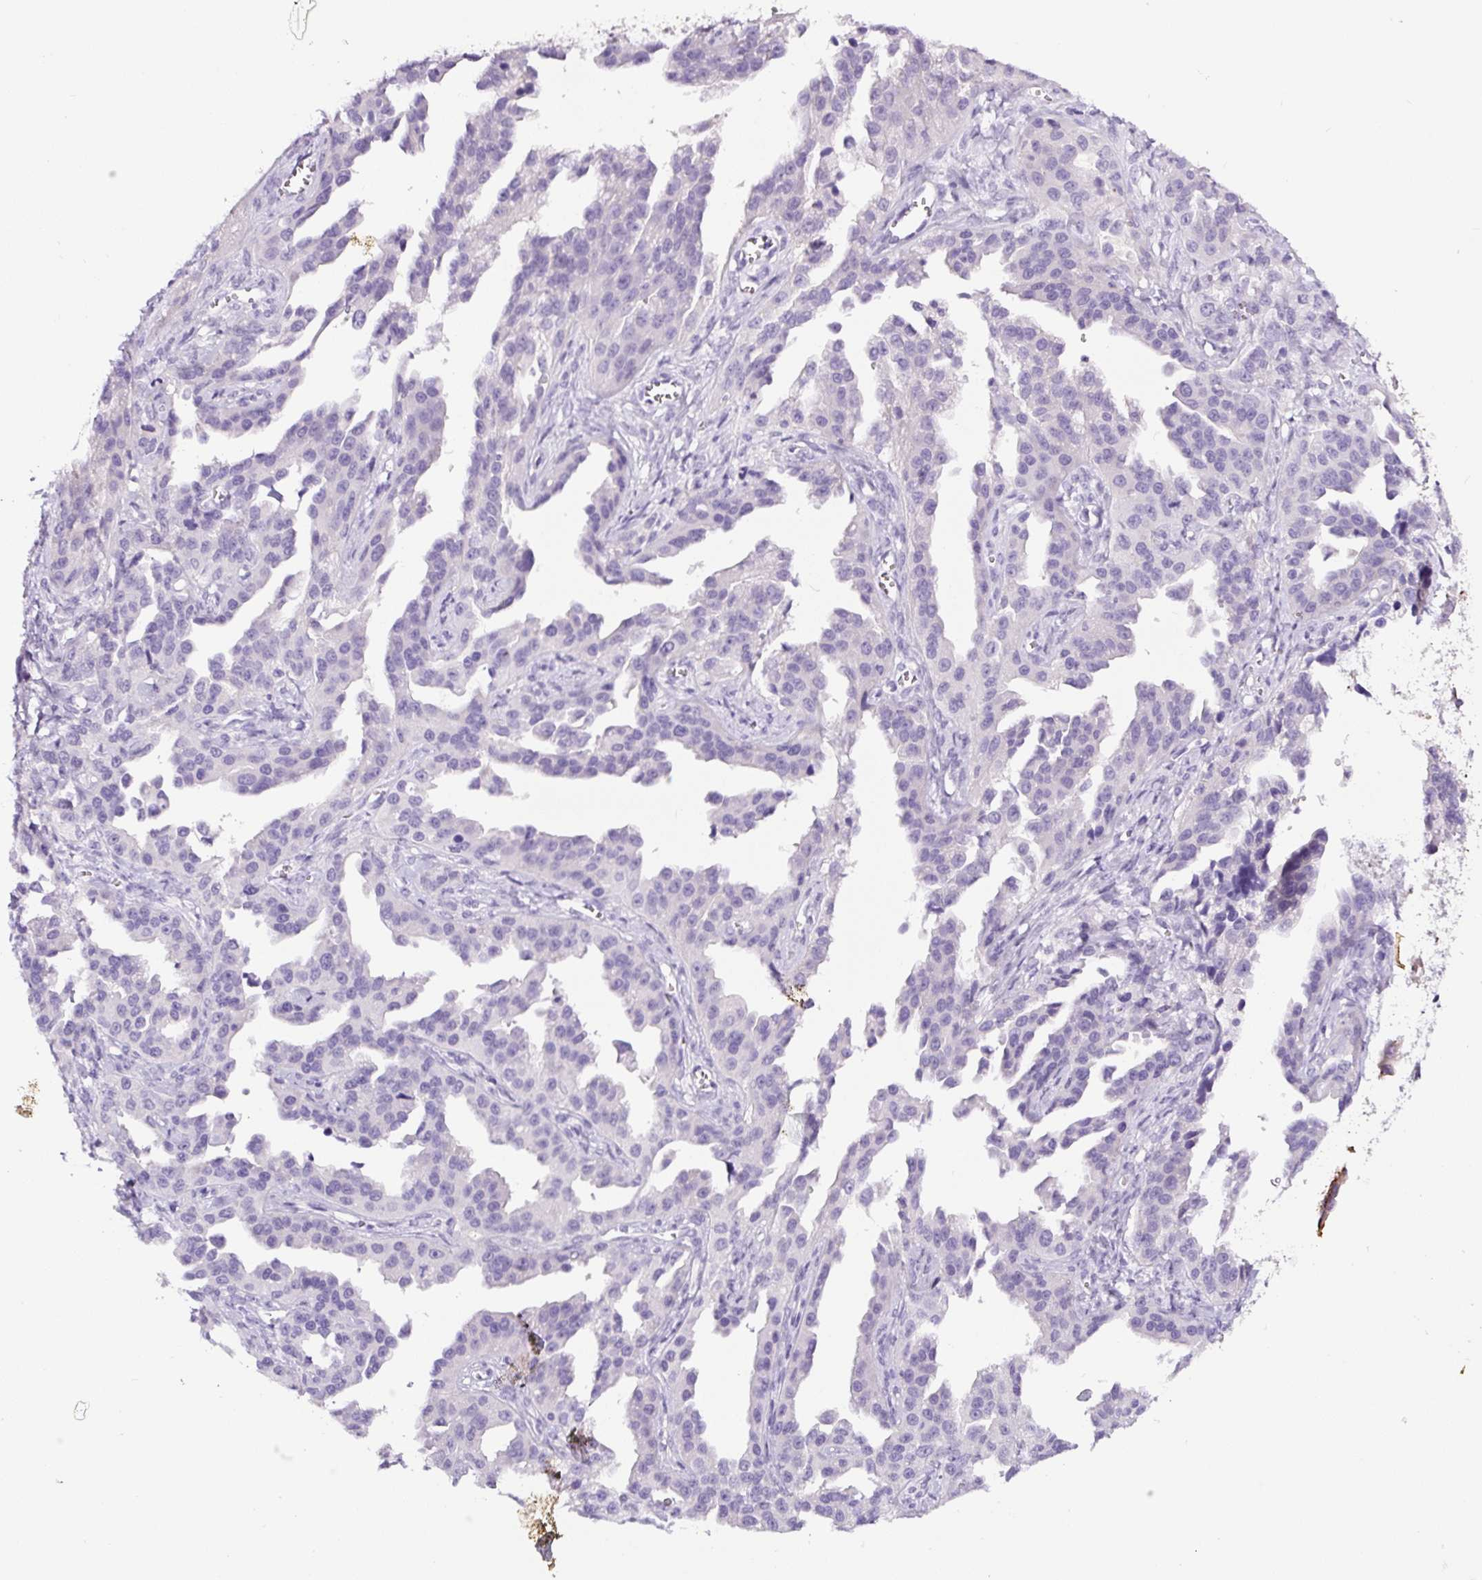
{"staining": {"intensity": "negative", "quantity": "none", "location": "none"}, "tissue": "ovarian cancer", "cell_type": "Tumor cells", "image_type": "cancer", "snomed": [{"axis": "morphology", "description": "Cystadenocarcinoma, serous, NOS"}, {"axis": "topography", "description": "Ovary"}], "caption": "This is a histopathology image of immunohistochemistry staining of ovarian cancer (serous cystadenocarcinoma), which shows no expression in tumor cells.", "gene": "SP8", "patient": {"sex": "female", "age": 75}}